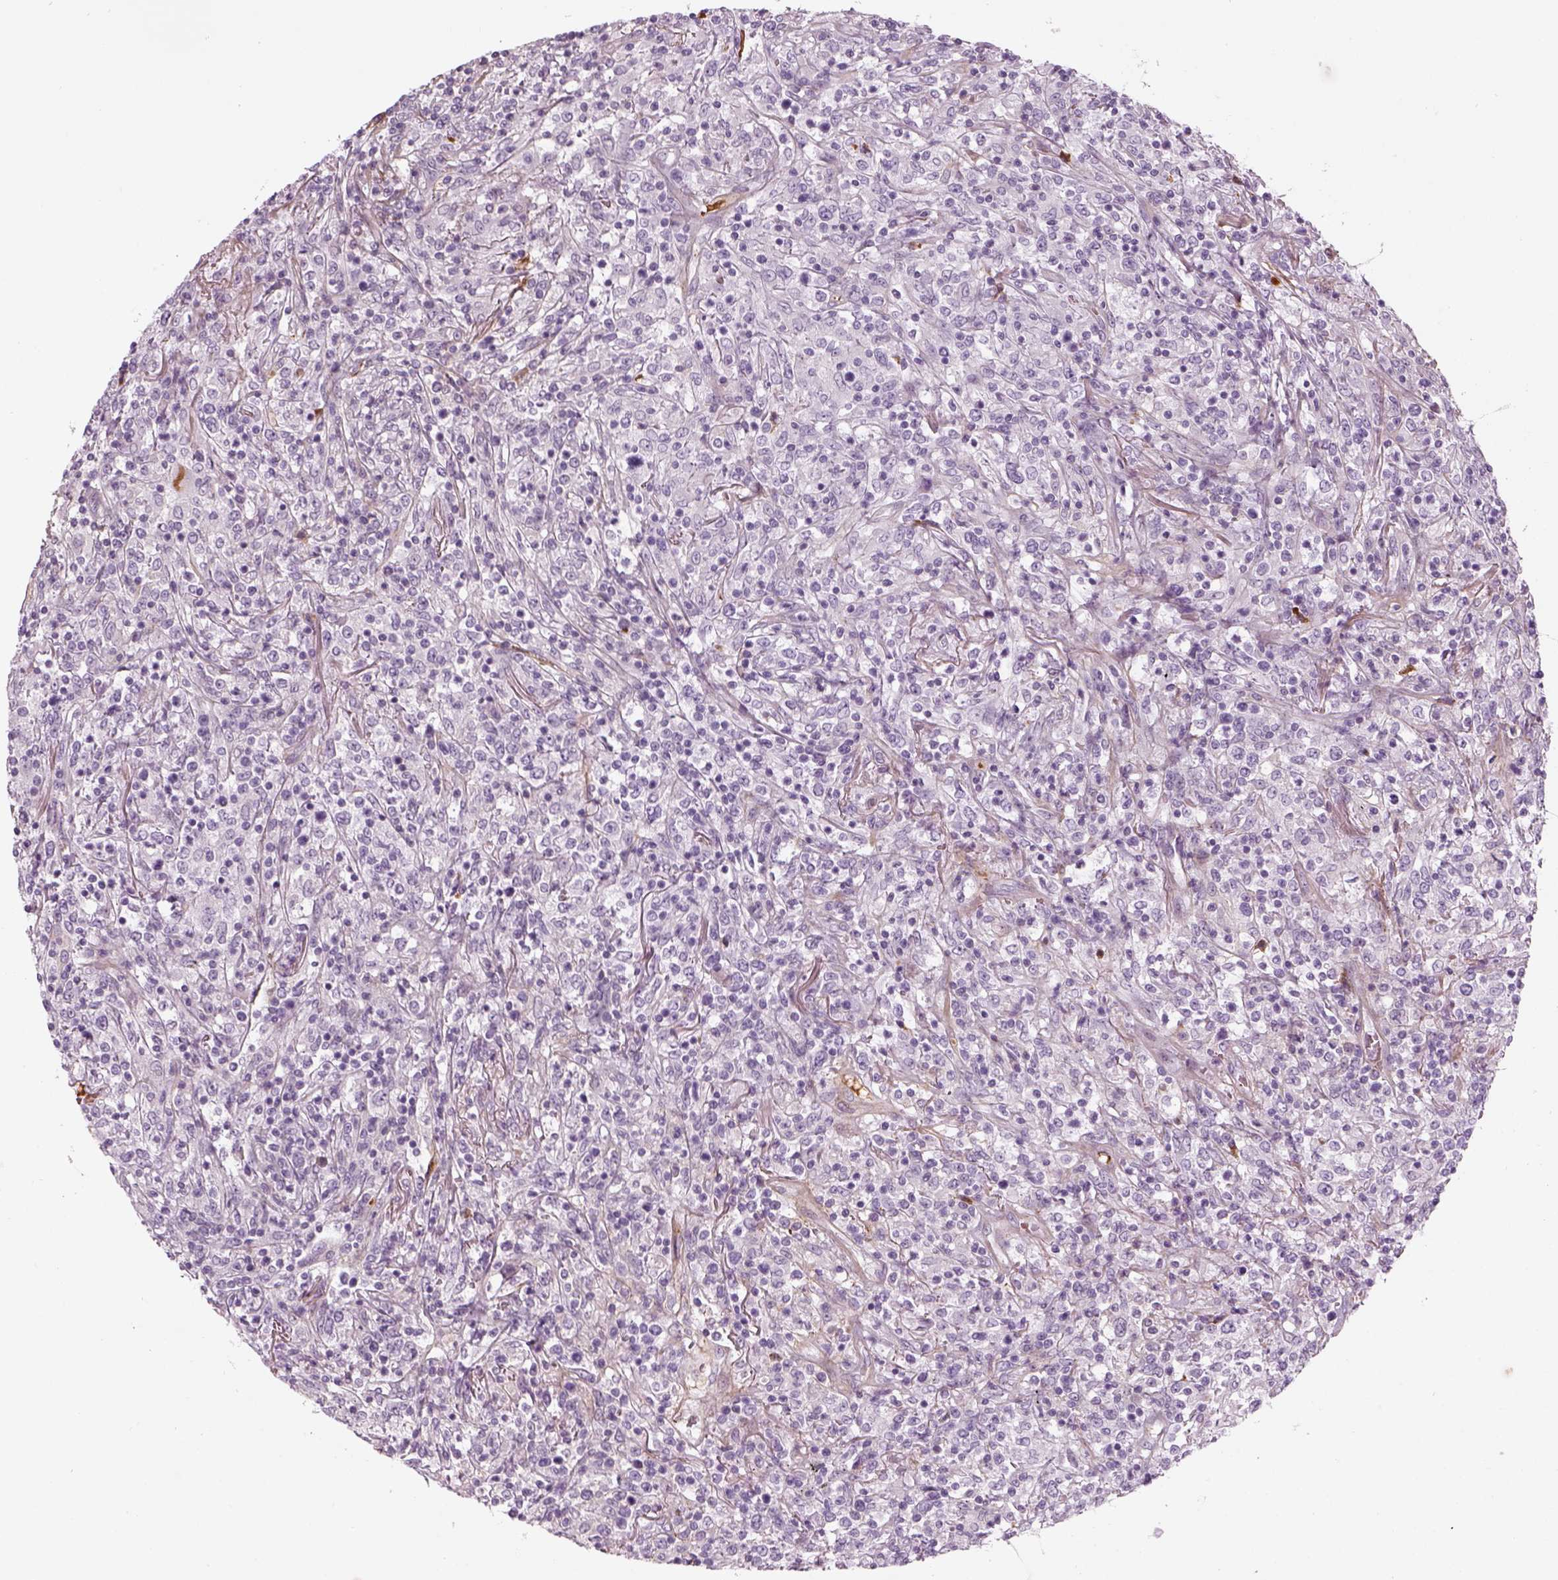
{"staining": {"intensity": "negative", "quantity": "none", "location": "none"}, "tissue": "lymphoma", "cell_type": "Tumor cells", "image_type": "cancer", "snomed": [{"axis": "morphology", "description": "Malignant lymphoma, non-Hodgkin's type, High grade"}, {"axis": "topography", "description": "Lung"}], "caption": "DAB (3,3'-diaminobenzidine) immunohistochemical staining of high-grade malignant lymphoma, non-Hodgkin's type shows no significant staining in tumor cells.", "gene": "PABPC1L2B", "patient": {"sex": "male", "age": 79}}